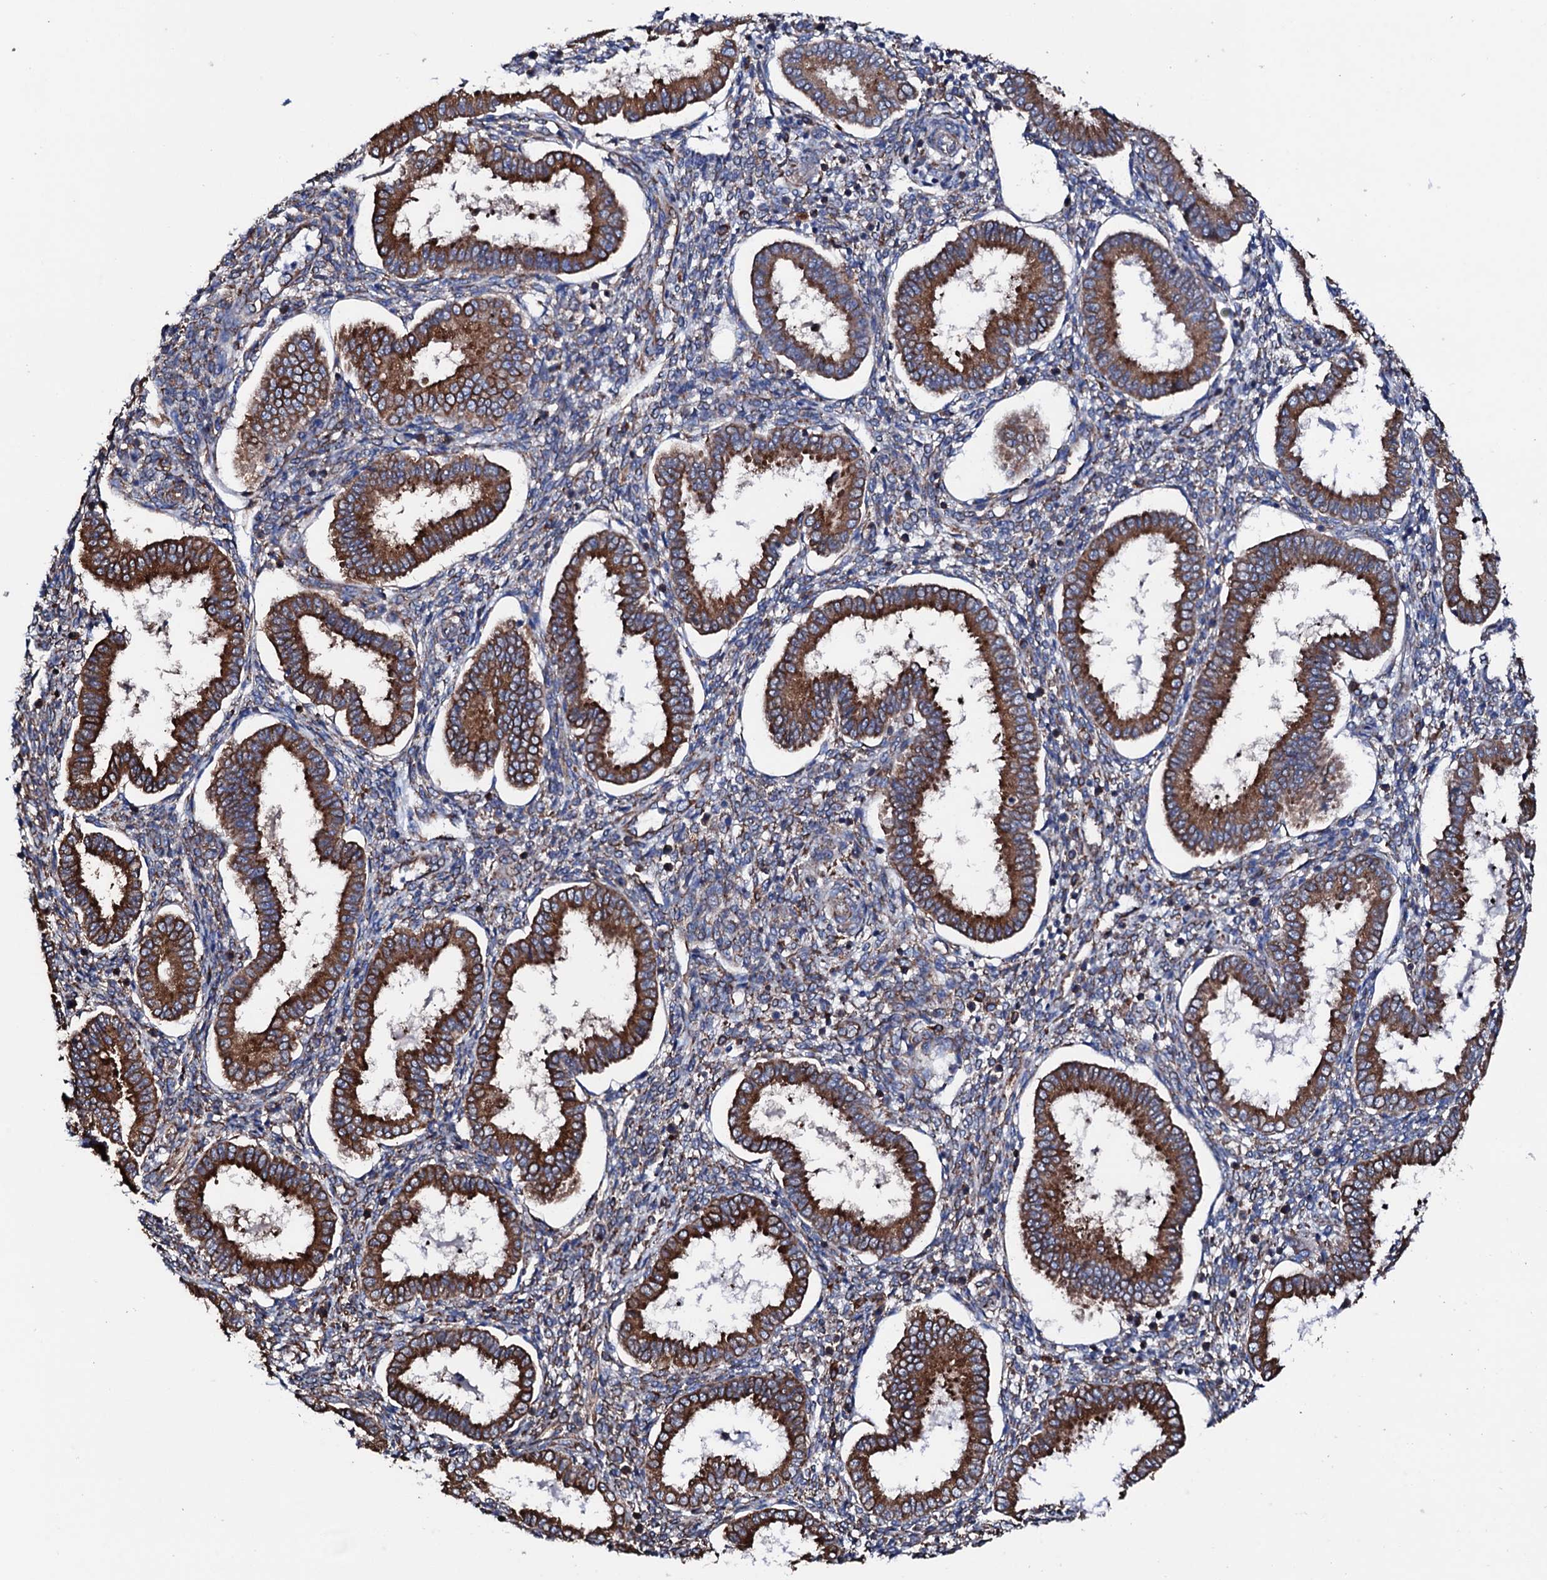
{"staining": {"intensity": "strong", "quantity": "25%-75%", "location": "cytoplasmic/membranous"}, "tissue": "endometrium", "cell_type": "Cells in endometrial stroma", "image_type": "normal", "snomed": [{"axis": "morphology", "description": "Normal tissue, NOS"}, {"axis": "topography", "description": "Endometrium"}], "caption": "Brown immunohistochemical staining in normal endometrium shows strong cytoplasmic/membranous expression in about 25%-75% of cells in endometrial stroma. Nuclei are stained in blue.", "gene": "AMDHD1", "patient": {"sex": "female", "age": 24}}